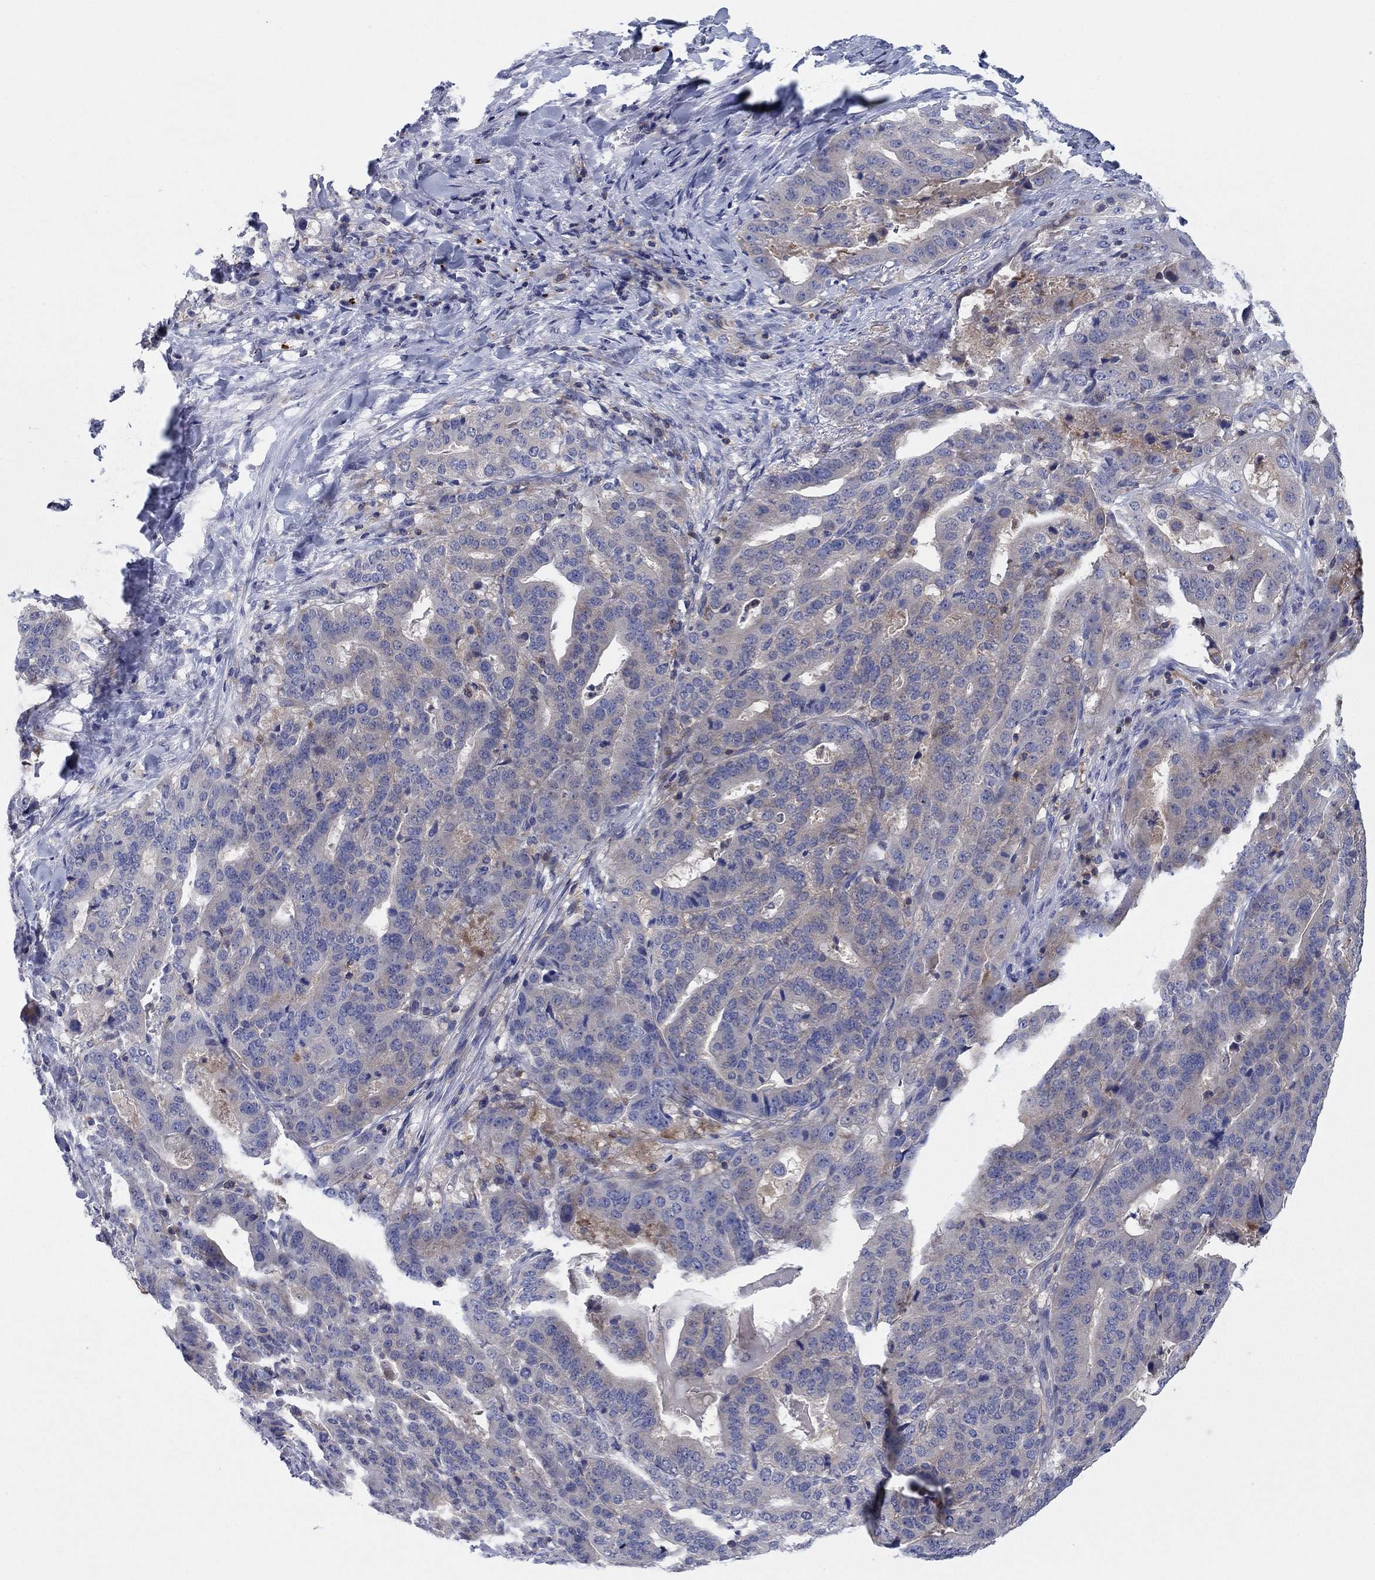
{"staining": {"intensity": "negative", "quantity": "none", "location": "none"}, "tissue": "stomach cancer", "cell_type": "Tumor cells", "image_type": "cancer", "snomed": [{"axis": "morphology", "description": "Adenocarcinoma, NOS"}, {"axis": "topography", "description": "Stomach"}], "caption": "Stomach cancer (adenocarcinoma) stained for a protein using immunohistochemistry displays no positivity tumor cells.", "gene": "PVR", "patient": {"sex": "male", "age": 48}}